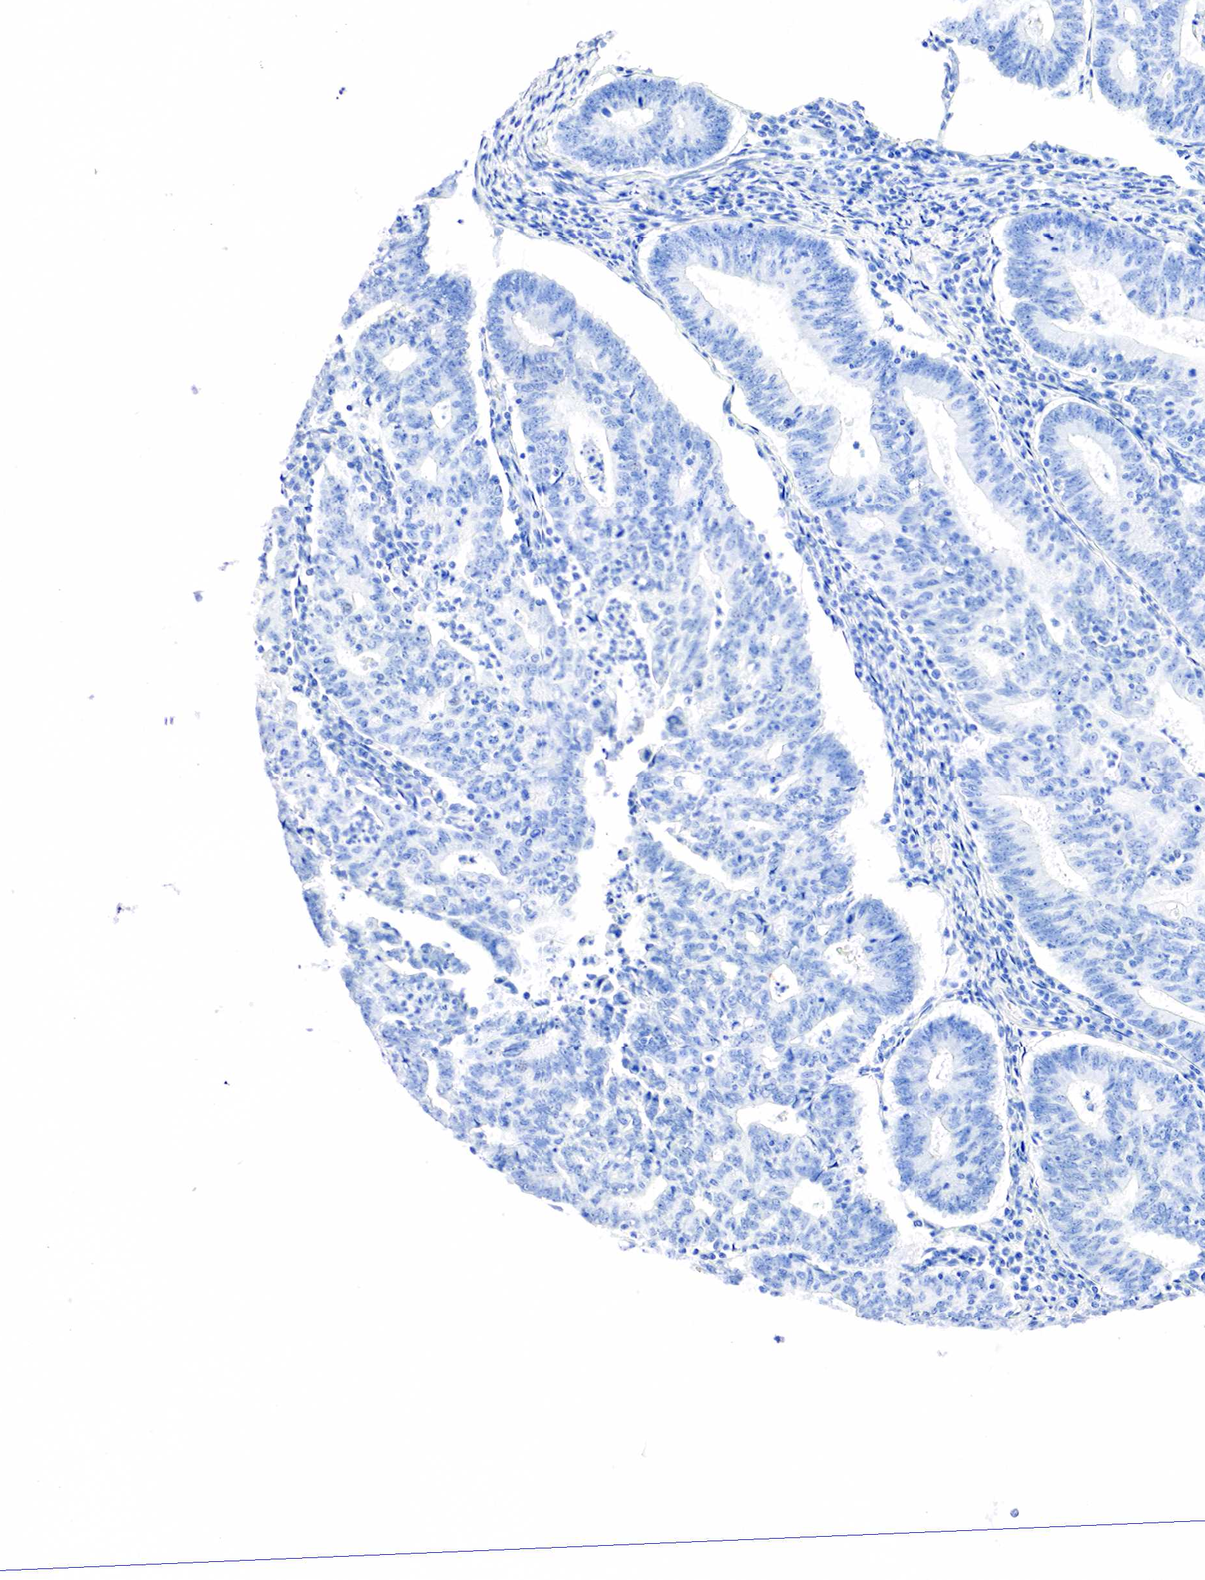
{"staining": {"intensity": "negative", "quantity": "none", "location": "none"}, "tissue": "endometrial cancer", "cell_type": "Tumor cells", "image_type": "cancer", "snomed": [{"axis": "morphology", "description": "Adenocarcinoma, NOS"}, {"axis": "topography", "description": "Endometrium"}], "caption": "Endometrial cancer (adenocarcinoma) was stained to show a protein in brown. There is no significant expression in tumor cells. (DAB (3,3'-diaminobenzidine) immunohistochemistry (IHC) with hematoxylin counter stain).", "gene": "PTH", "patient": {"sex": "female", "age": 60}}